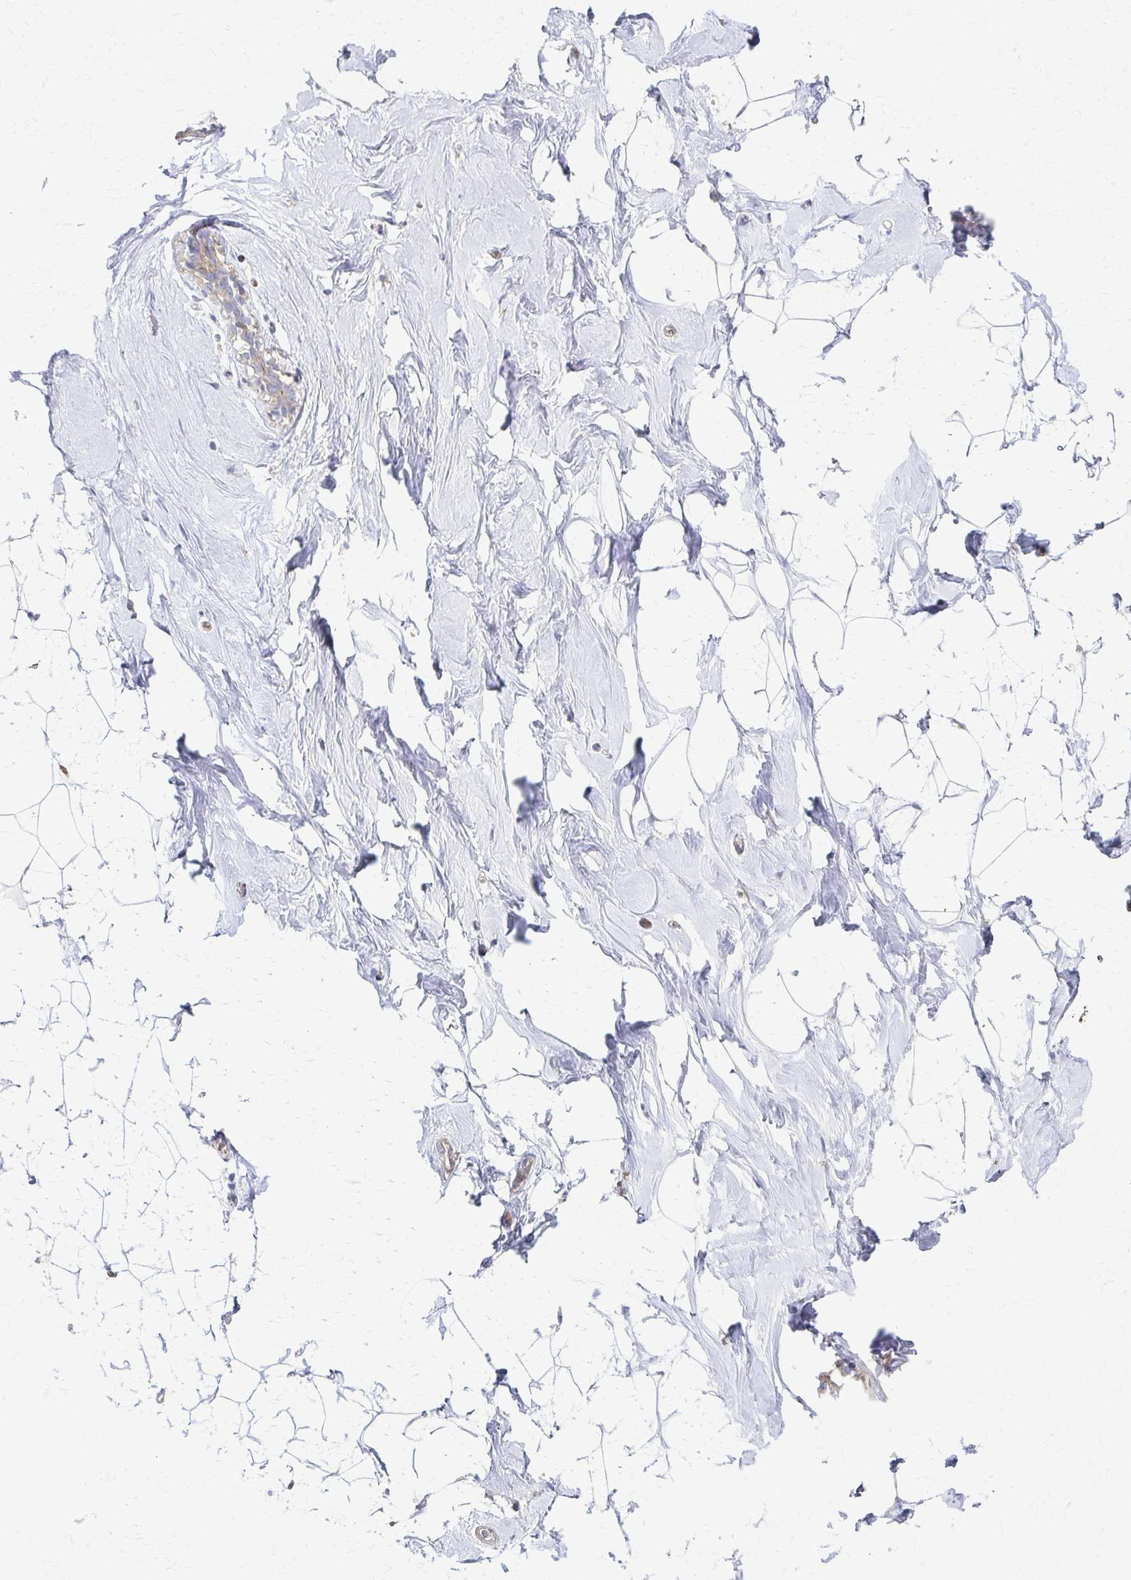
{"staining": {"intensity": "negative", "quantity": "none", "location": "none"}, "tissue": "breast", "cell_type": "Adipocytes", "image_type": "normal", "snomed": [{"axis": "morphology", "description": "Normal tissue, NOS"}, {"axis": "topography", "description": "Breast"}], "caption": "Adipocytes are negative for brown protein staining in unremarkable breast. (DAB IHC visualized using brightfield microscopy, high magnification).", "gene": "SKA2", "patient": {"sex": "female", "age": 32}}